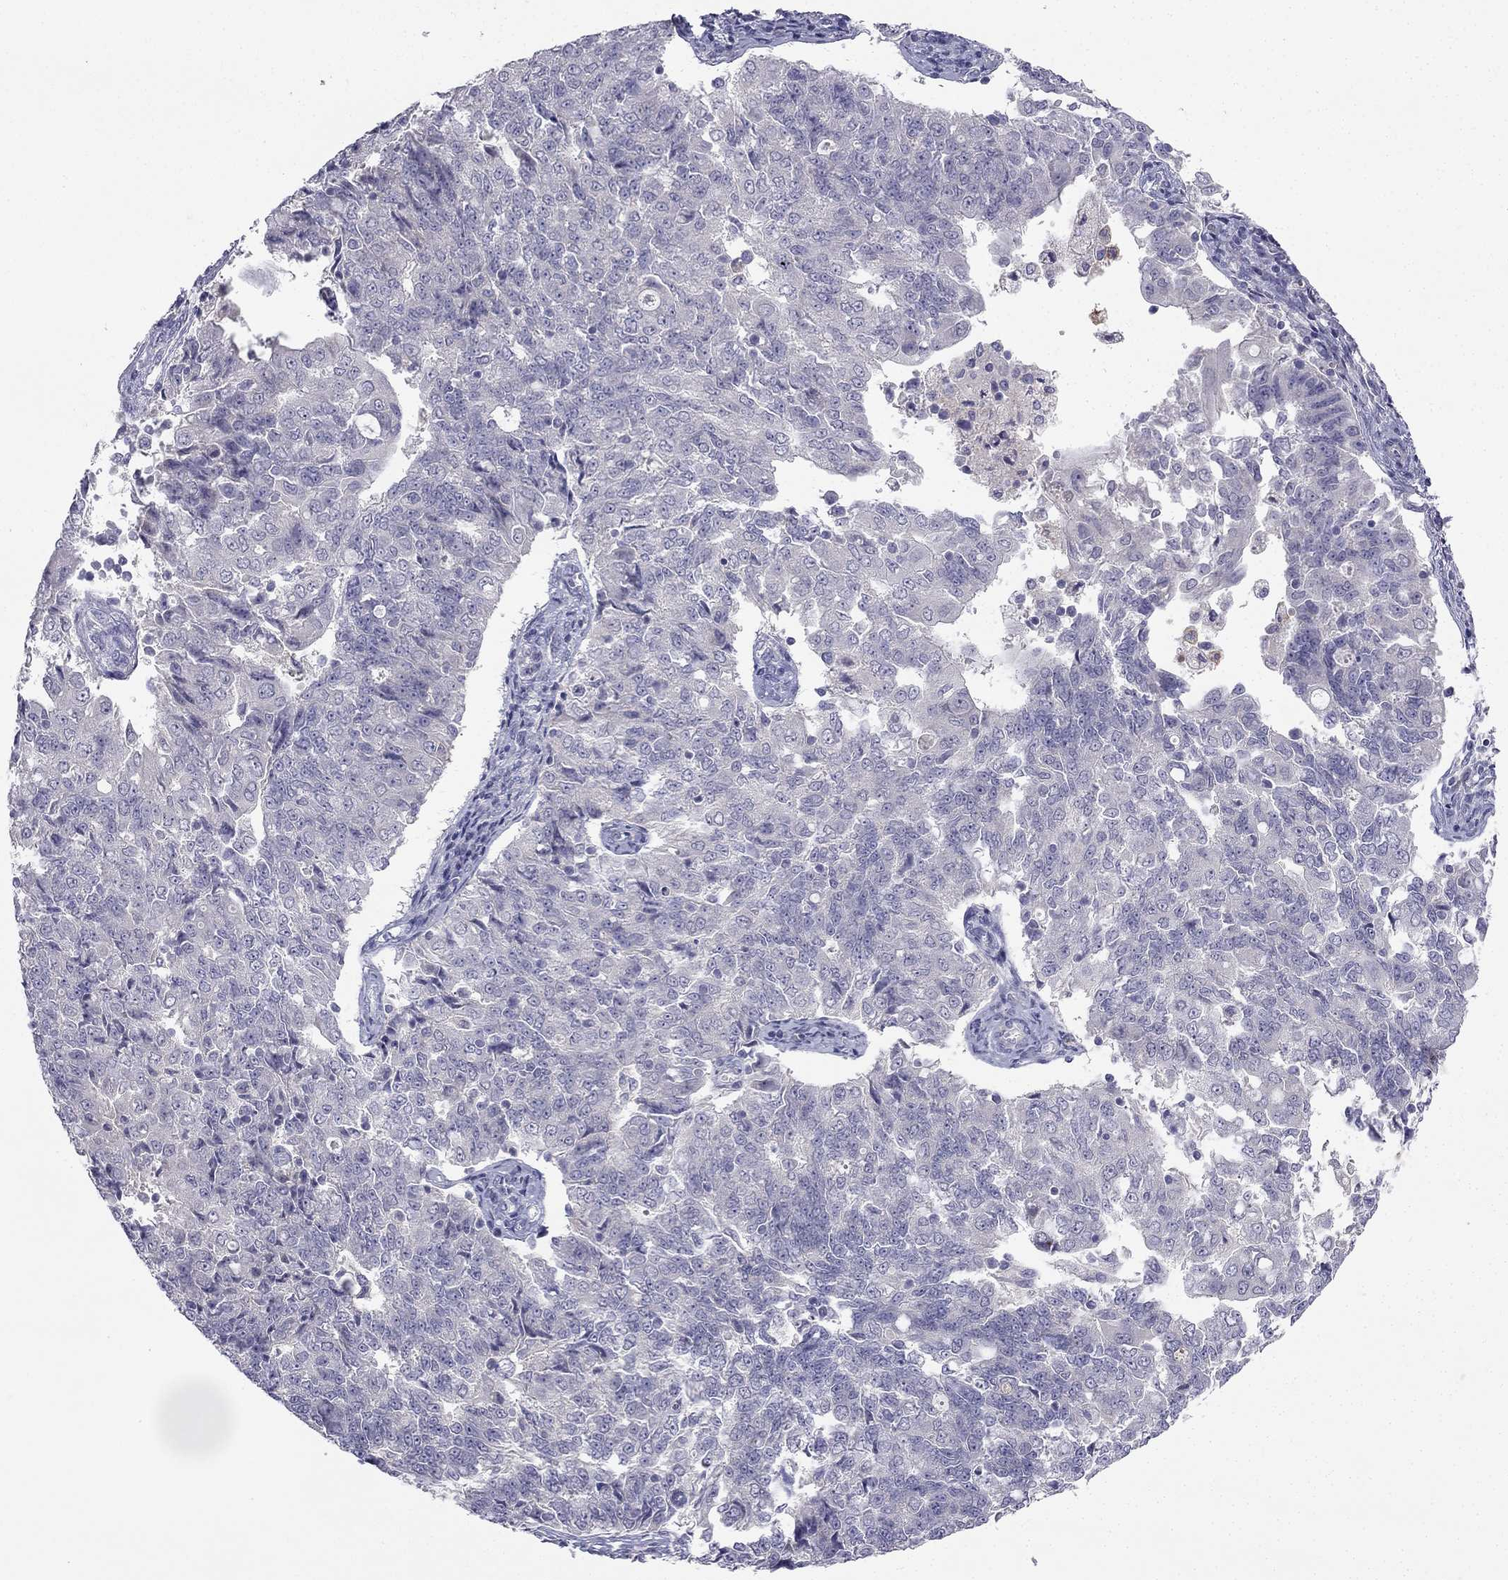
{"staining": {"intensity": "negative", "quantity": "none", "location": "none"}, "tissue": "endometrial cancer", "cell_type": "Tumor cells", "image_type": "cancer", "snomed": [{"axis": "morphology", "description": "Adenocarcinoma, NOS"}, {"axis": "topography", "description": "Endometrium"}], "caption": "A histopathology image of human endometrial cancer is negative for staining in tumor cells.", "gene": "C16orf89", "patient": {"sex": "female", "age": 43}}